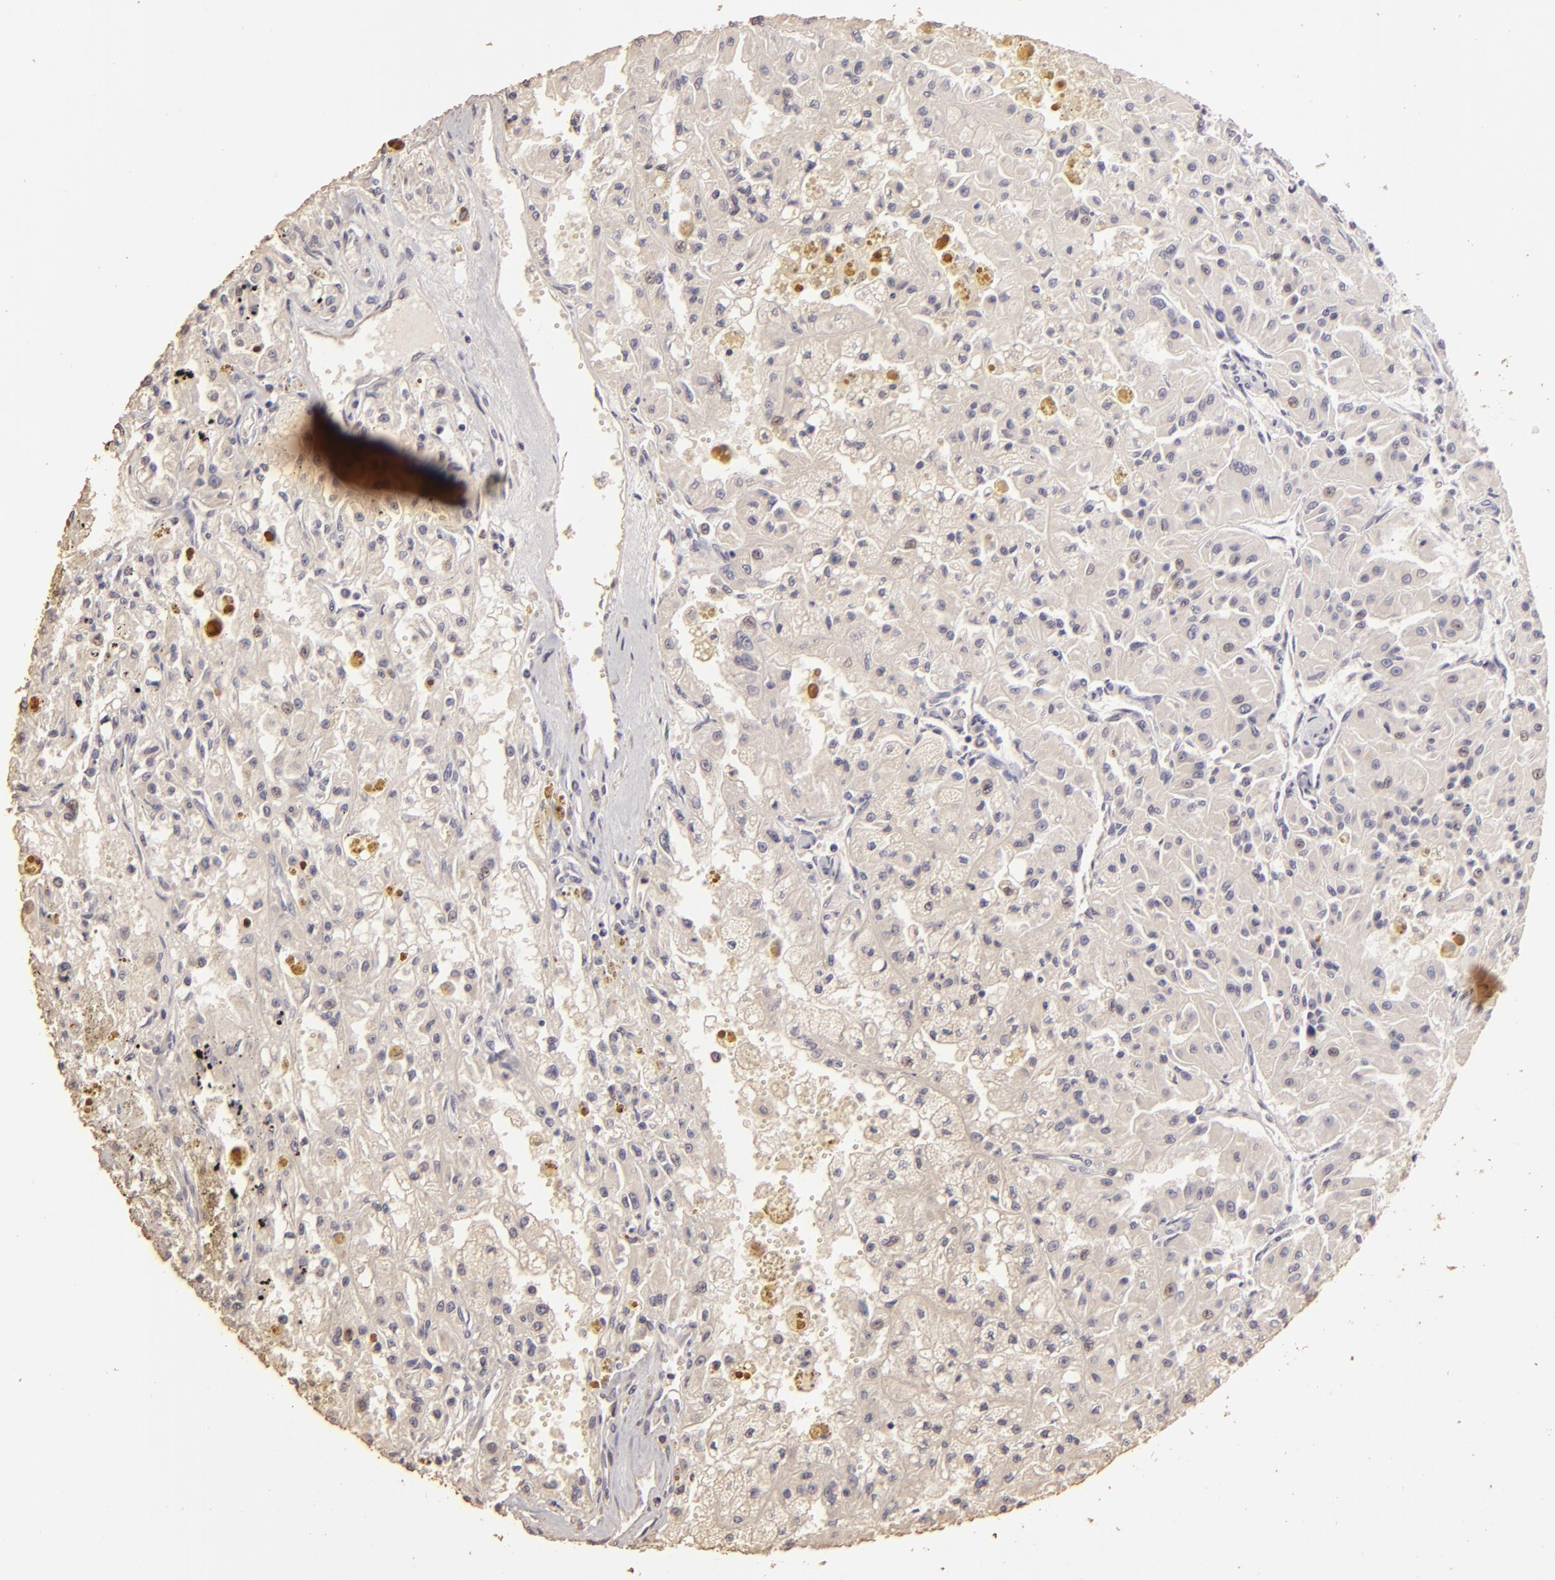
{"staining": {"intensity": "negative", "quantity": "none", "location": "none"}, "tissue": "renal cancer", "cell_type": "Tumor cells", "image_type": "cancer", "snomed": [{"axis": "morphology", "description": "Adenocarcinoma, NOS"}, {"axis": "topography", "description": "Kidney"}], "caption": "Tumor cells show no significant expression in renal cancer.", "gene": "BCL2L13", "patient": {"sex": "male", "age": 78}}